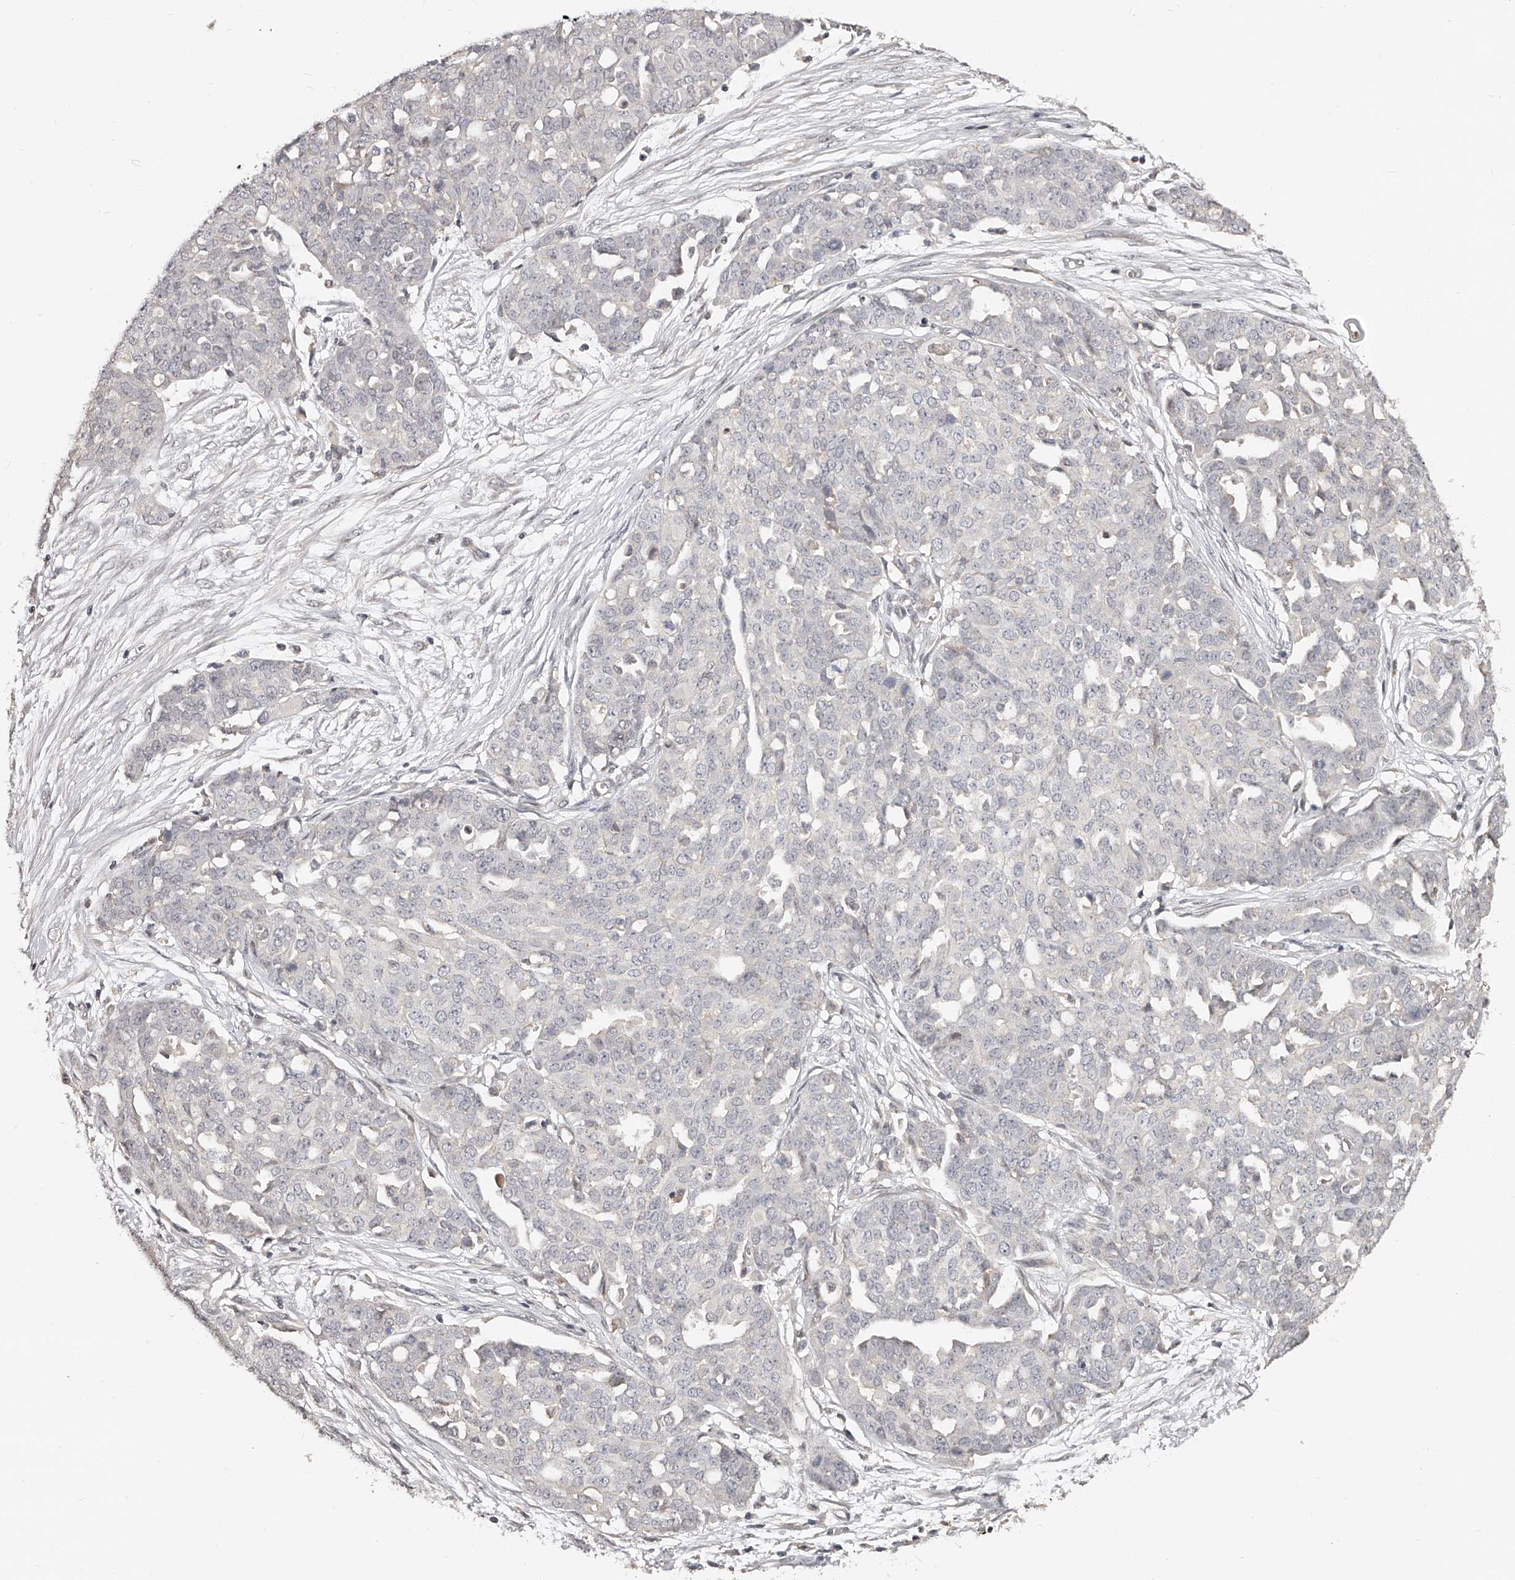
{"staining": {"intensity": "negative", "quantity": "none", "location": "none"}, "tissue": "ovarian cancer", "cell_type": "Tumor cells", "image_type": "cancer", "snomed": [{"axis": "morphology", "description": "Cystadenocarcinoma, serous, NOS"}, {"axis": "topography", "description": "Soft tissue"}, {"axis": "topography", "description": "Ovary"}], "caption": "Immunohistochemistry image of neoplastic tissue: ovarian cancer (serous cystadenocarcinoma) stained with DAB displays no significant protein expression in tumor cells. (Immunohistochemistry, brightfield microscopy, high magnification).", "gene": "ZNF789", "patient": {"sex": "female", "age": 57}}